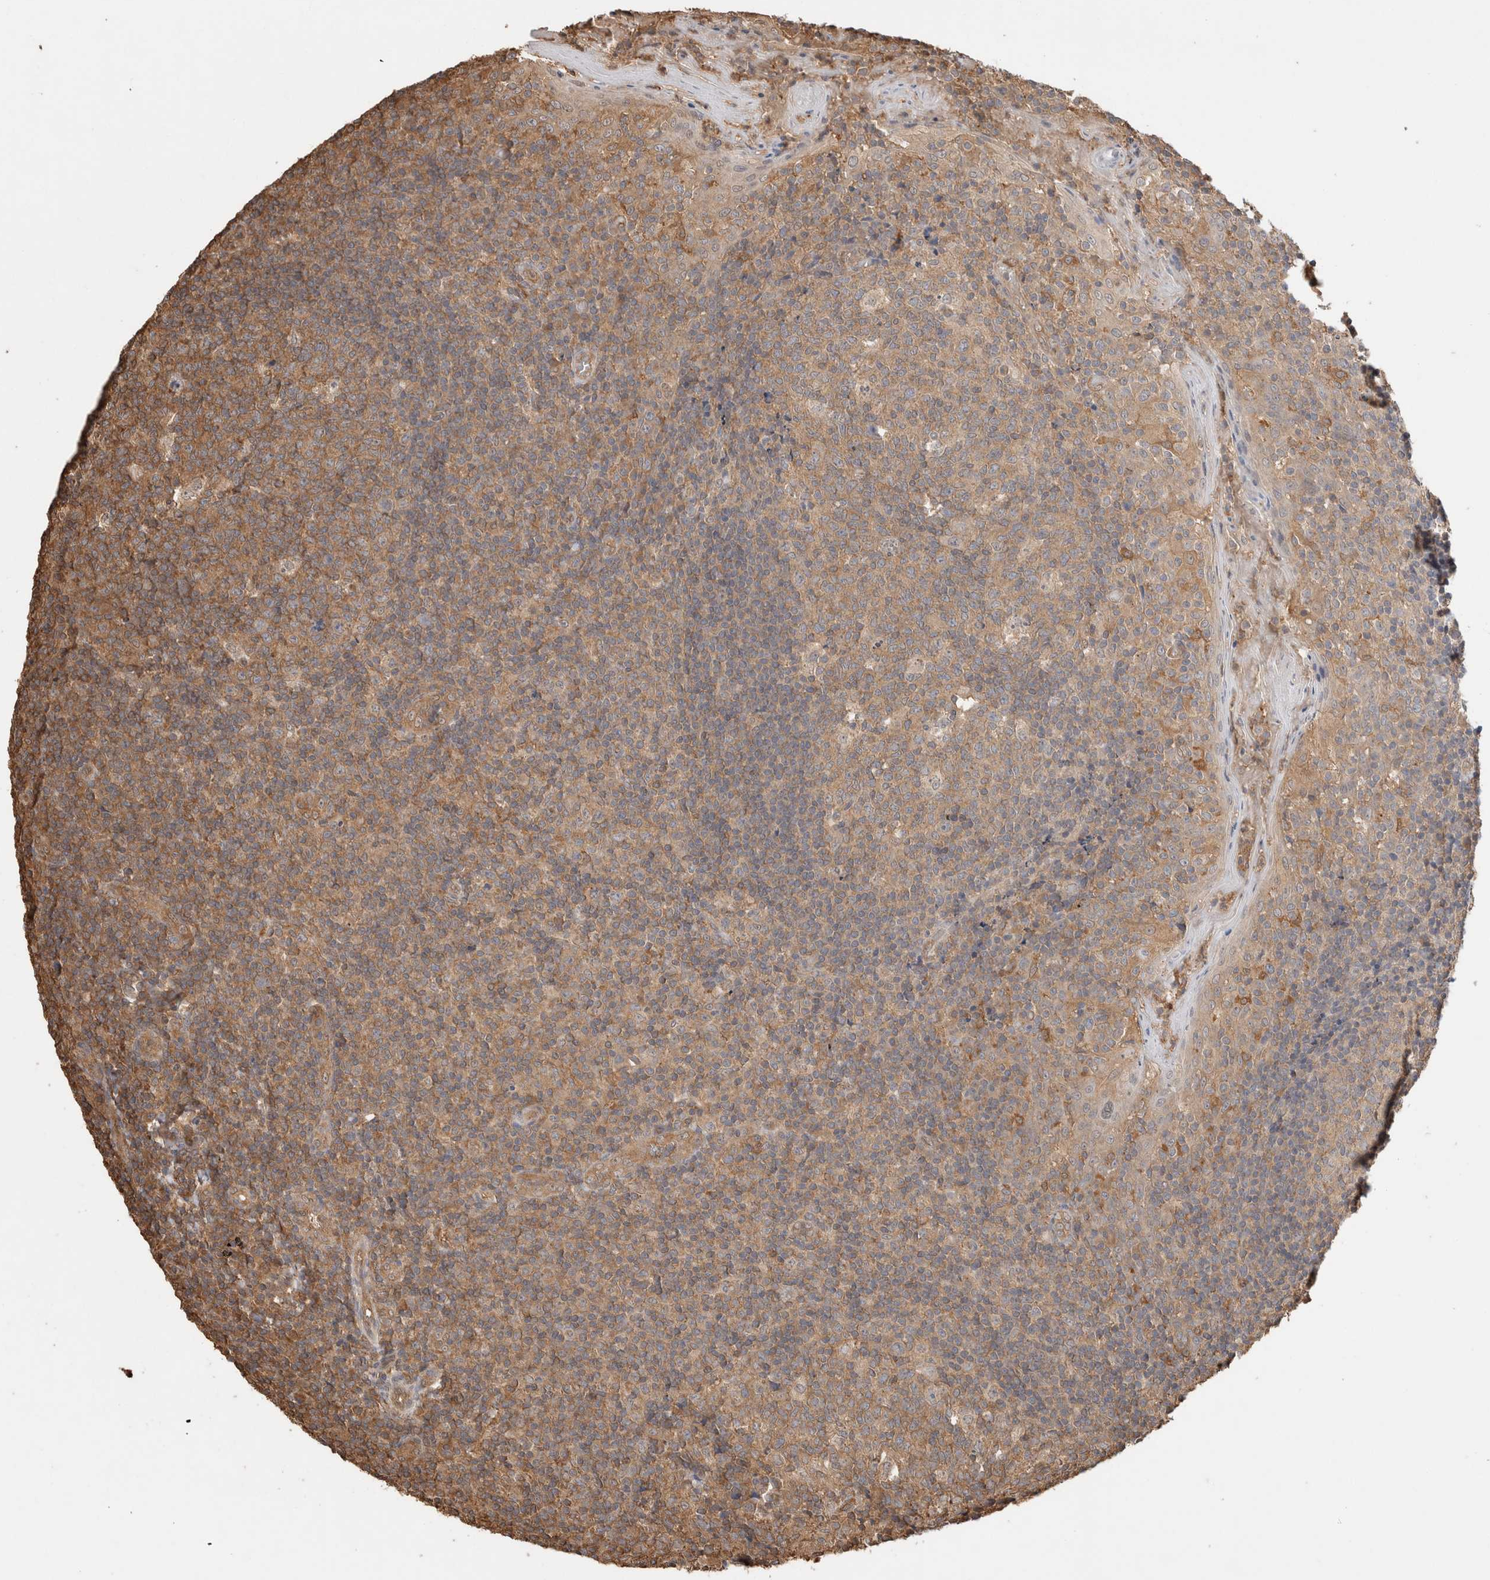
{"staining": {"intensity": "moderate", "quantity": ">75%", "location": "cytoplasmic/membranous"}, "tissue": "tonsil", "cell_type": "Germinal center cells", "image_type": "normal", "snomed": [{"axis": "morphology", "description": "Normal tissue, NOS"}, {"axis": "topography", "description": "Tonsil"}], "caption": "Protein staining displays moderate cytoplasmic/membranous expression in approximately >75% of germinal center cells in unremarkable tonsil. The staining is performed using DAB brown chromogen to label protein expression. The nuclei are counter-stained blue using hematoxylin.", "gene": "YWHAH", "patient": {"sex": "female", "age": 19}}